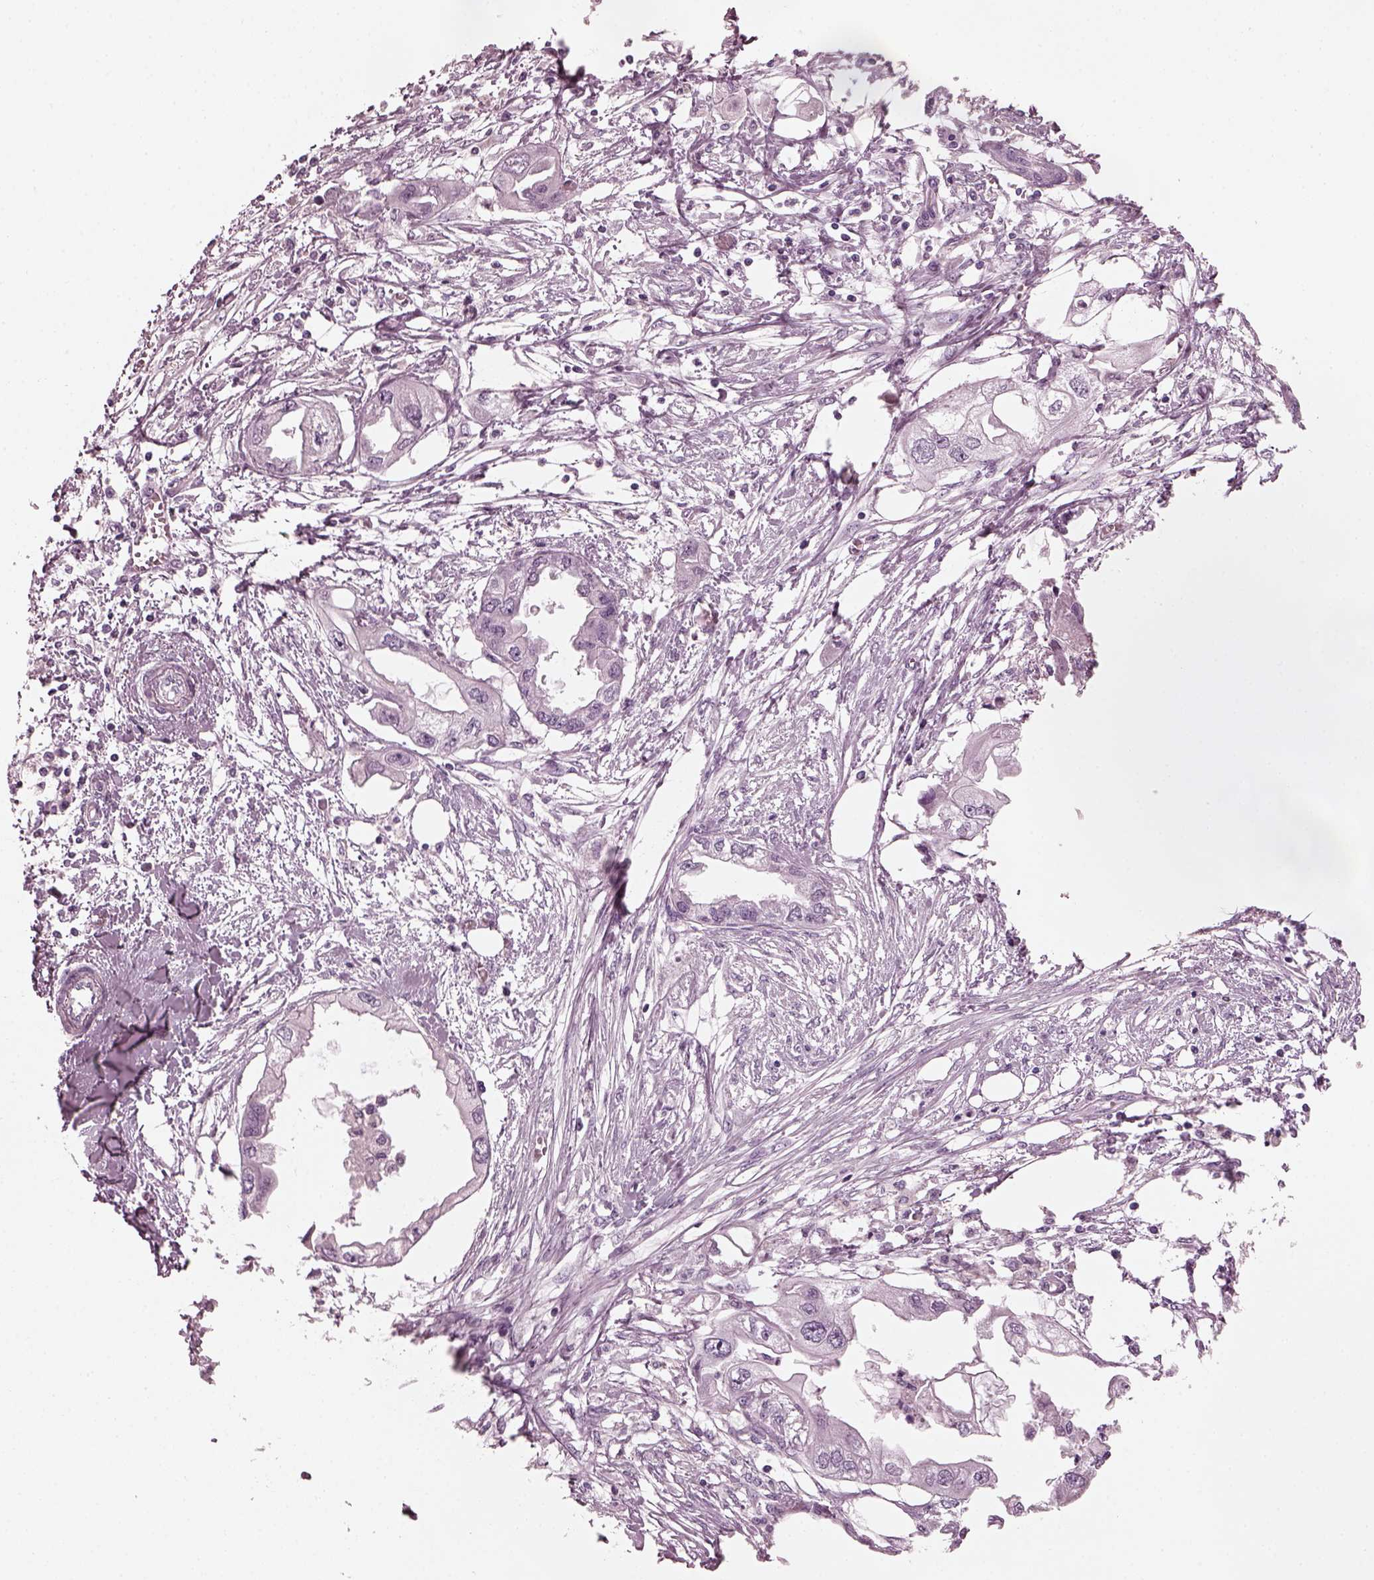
{"staining": {"intensity": "negative", "quantity": "none", "location": "none"}, "tissue": "endometrial cancer", "cell_type": "Tumor cells", "image_type": "cancer", "snomed": [{"axis": "morphology", "description": "Adenocarcinoma, NOS"}, {"axis": "morphology", "description": "Adenocarcinoma, metastatic, NOS"}, {"axis": "topography", "description": "Adipose tissue"}, {"axis": "topography", "description": "Endometrium"}], "caption": "This is a photomicrograph of immunohistochemistry (IHC) staining of metastatic adenocarcinoma (endometrial), which shows no staining in tumor cells.", "gene": "SLC6A17", "patient": {"sex": "female", "age": 67}}